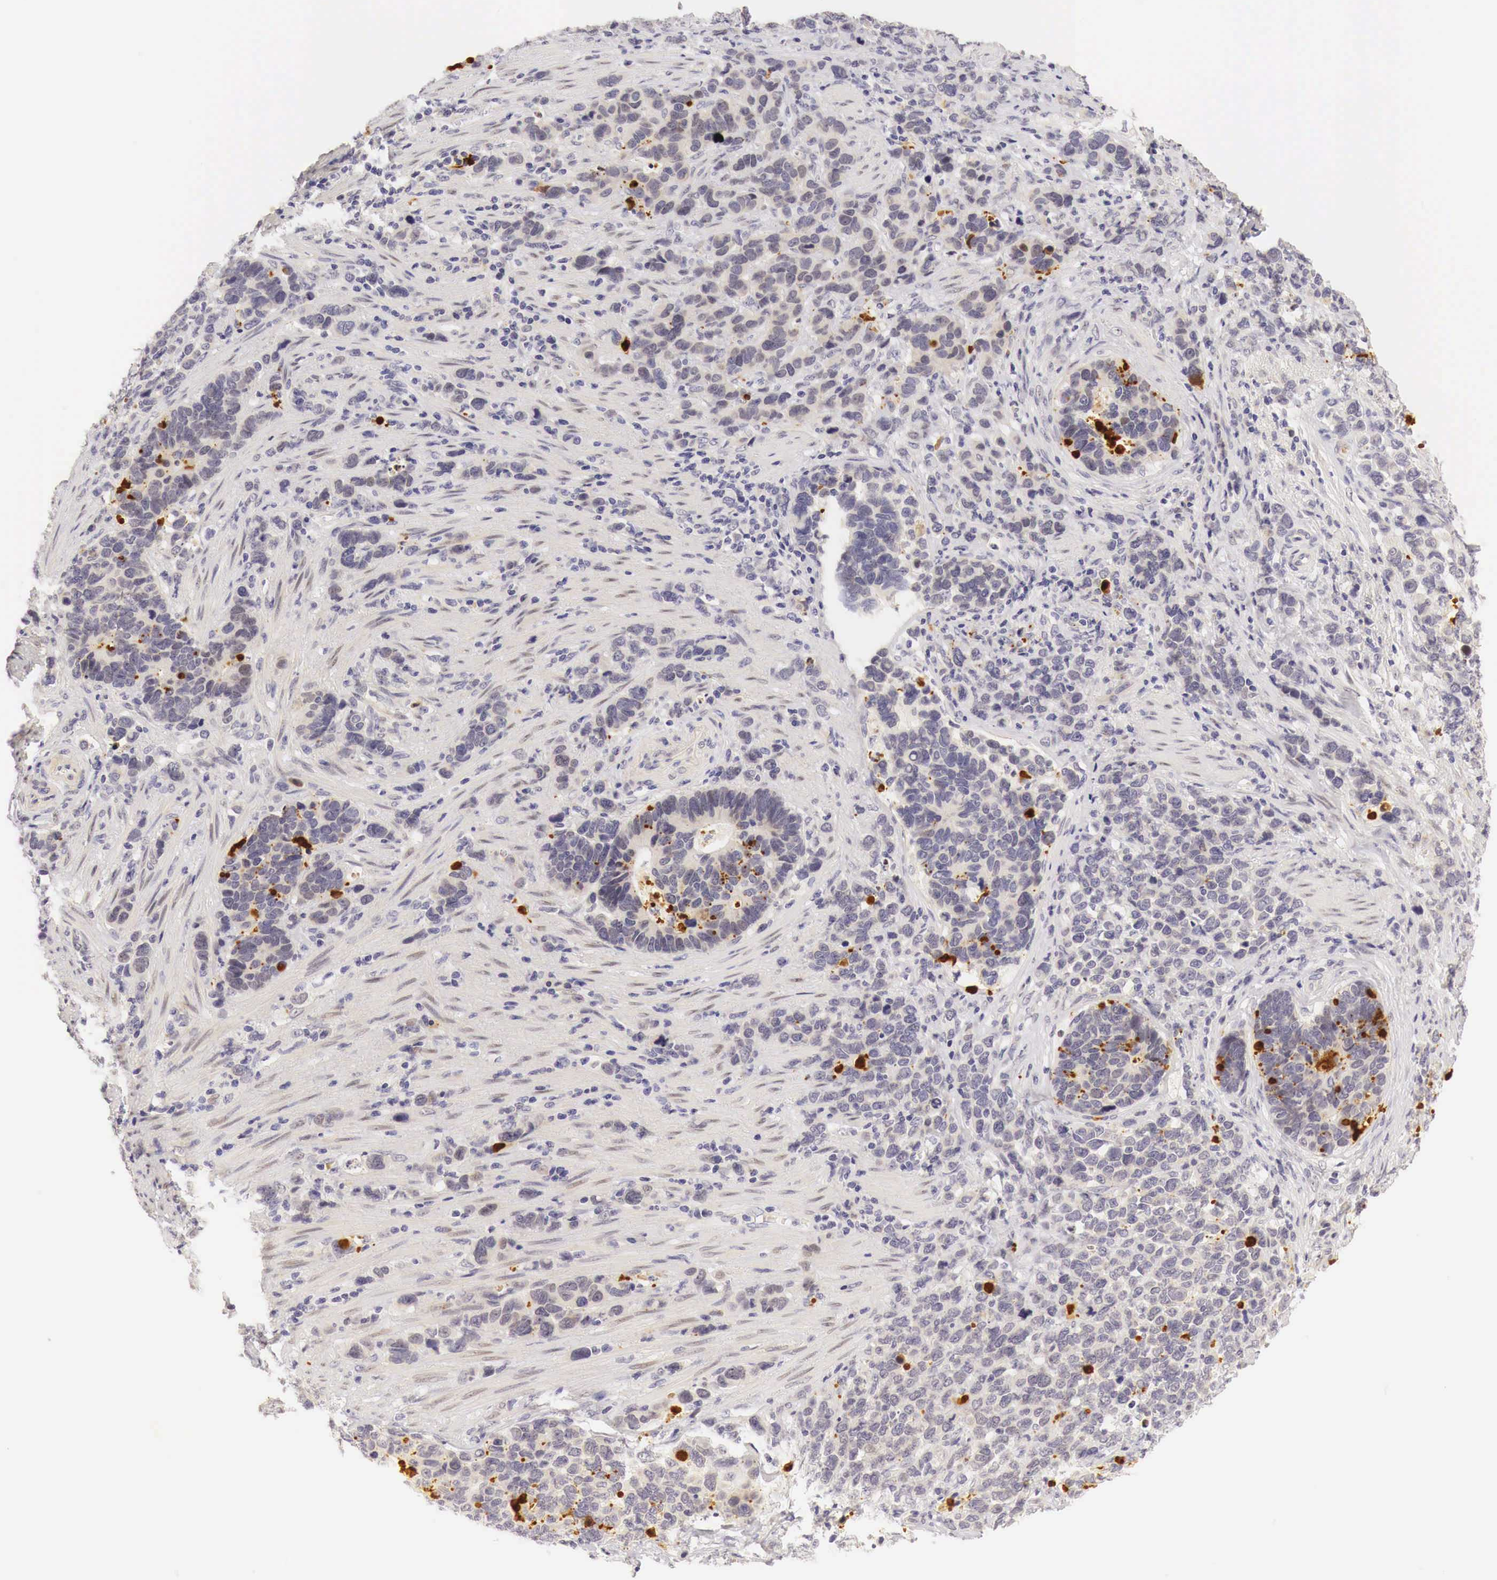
{"staining": {"intensity": "negative", "quantity": "none", "location": "none"}, "tissue": "stomach cancer", "cell_type": "Tumor cells", "image_type": "cancer", "snomed": [{"axis": "morphology", "description": "Adenocarcinoma, NOS"}, {"axis": "topography", "description": "Stomach, upper"}], "caption": "A high-resolution image shows IHC staining of stomach cancer, which displays no significant positivity in tumor cells. (Stains: DAB immunohistochemistry with hematoxylin counter stain, Microscopy: brightfield microscopy at high magnification).", "gene": "CASP3", "patient": {"sex": "male", "age": 71}}